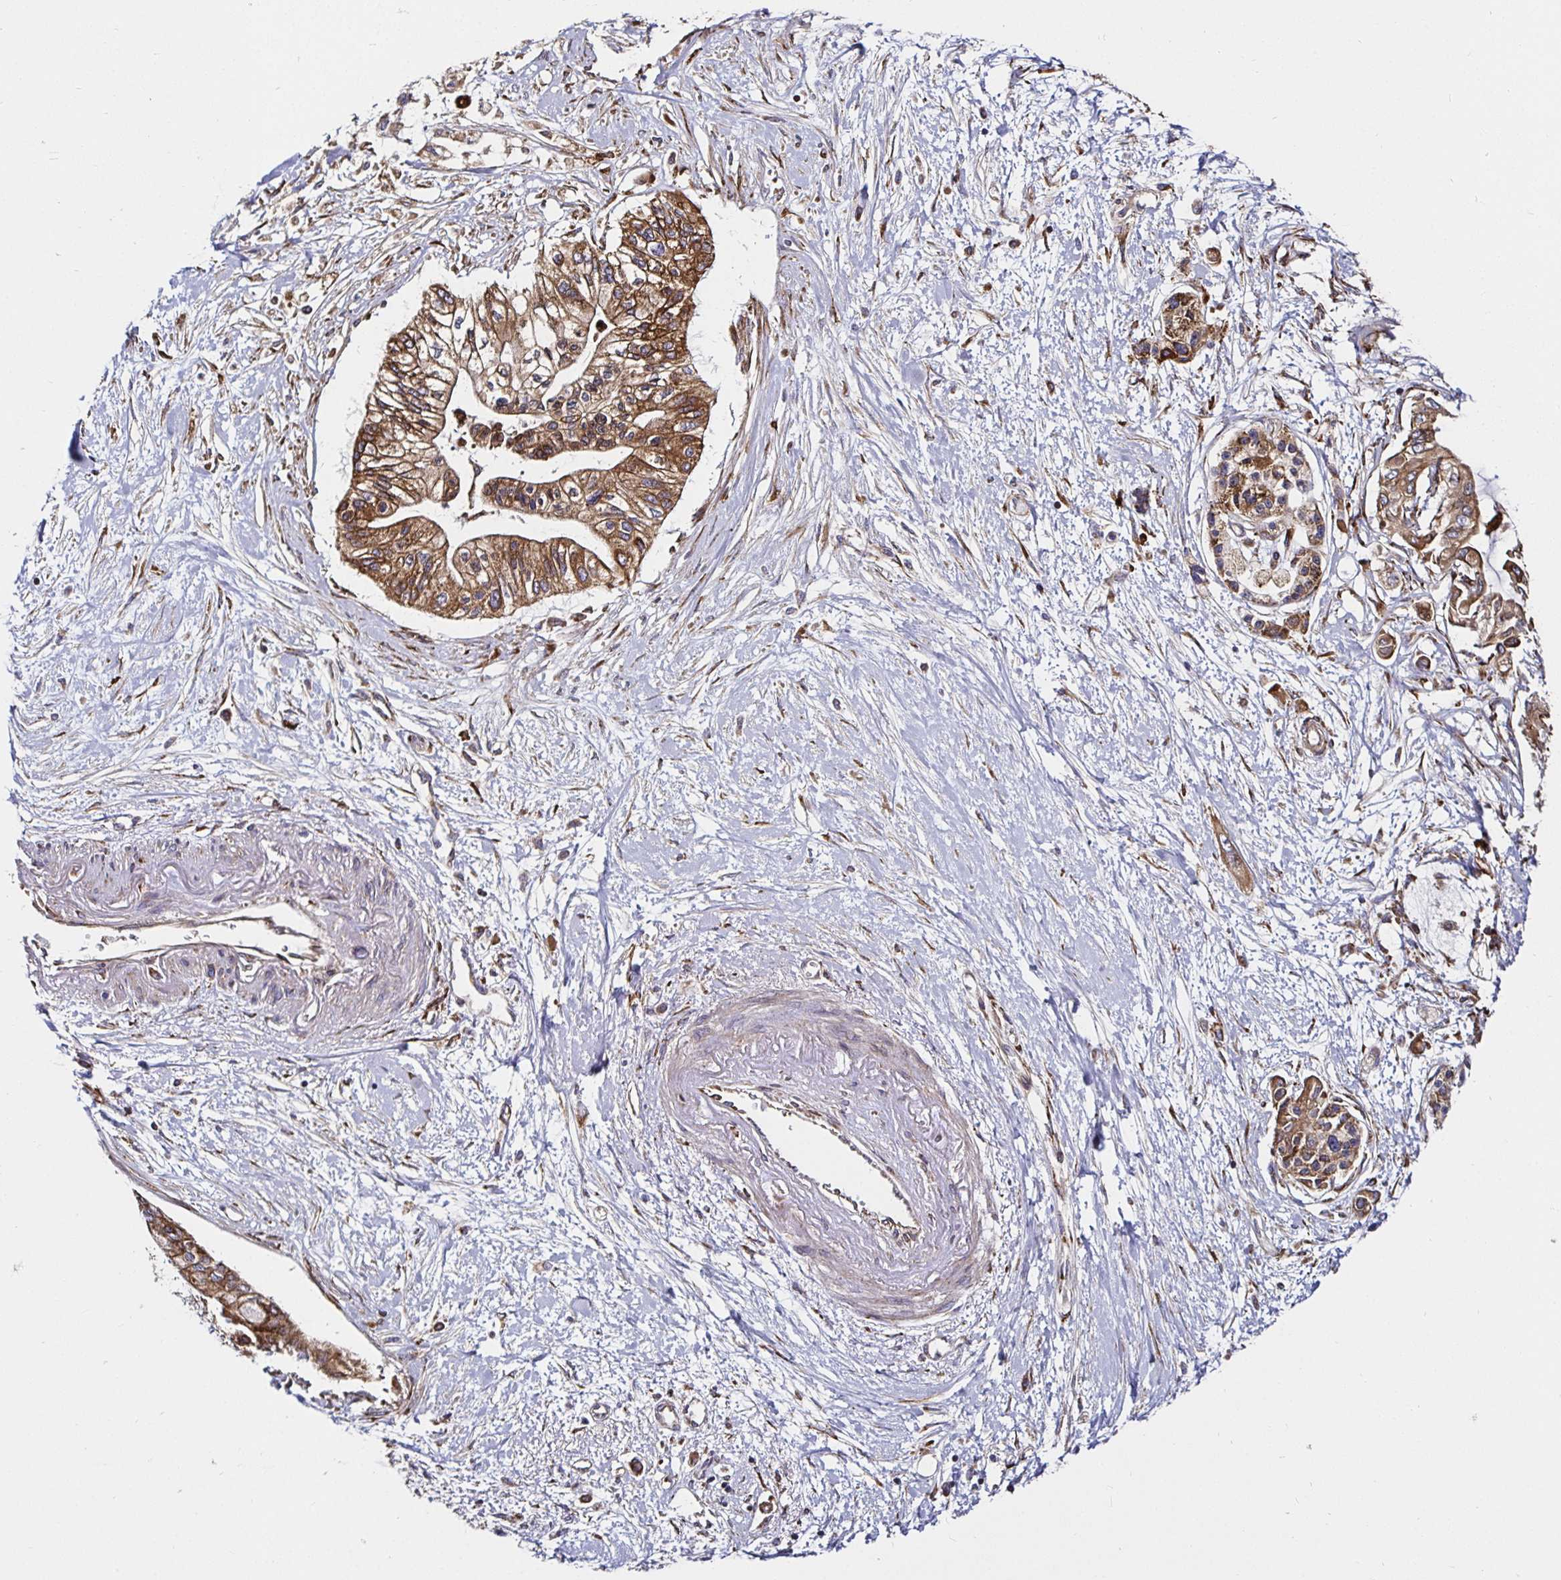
{"staining": {"intensity": "moderate", "quantity": ">75%", "location": "cytoplasmic/membranous"}, "tissue": "pancreatic cancer", "cell_type": "Tumor cells", "image_type": "cancer", "snomed": [{"axis": "morphology", "description": "Adenocarcinoma, NOS"}, {"axis": "topography", "description": "Pancreas"}], "caption": "This photomicrograph displays pancreatic cancer (adenocarcinoma) stained with immunohistochemistry to label a protein in brown. The cytoplasmic/membranous of tumor cells show moderate positivity for the protein. Nuclei are counter-stained blue.", "gene": "SMYD3", "patient": {"sex": "female", "age": 77}}